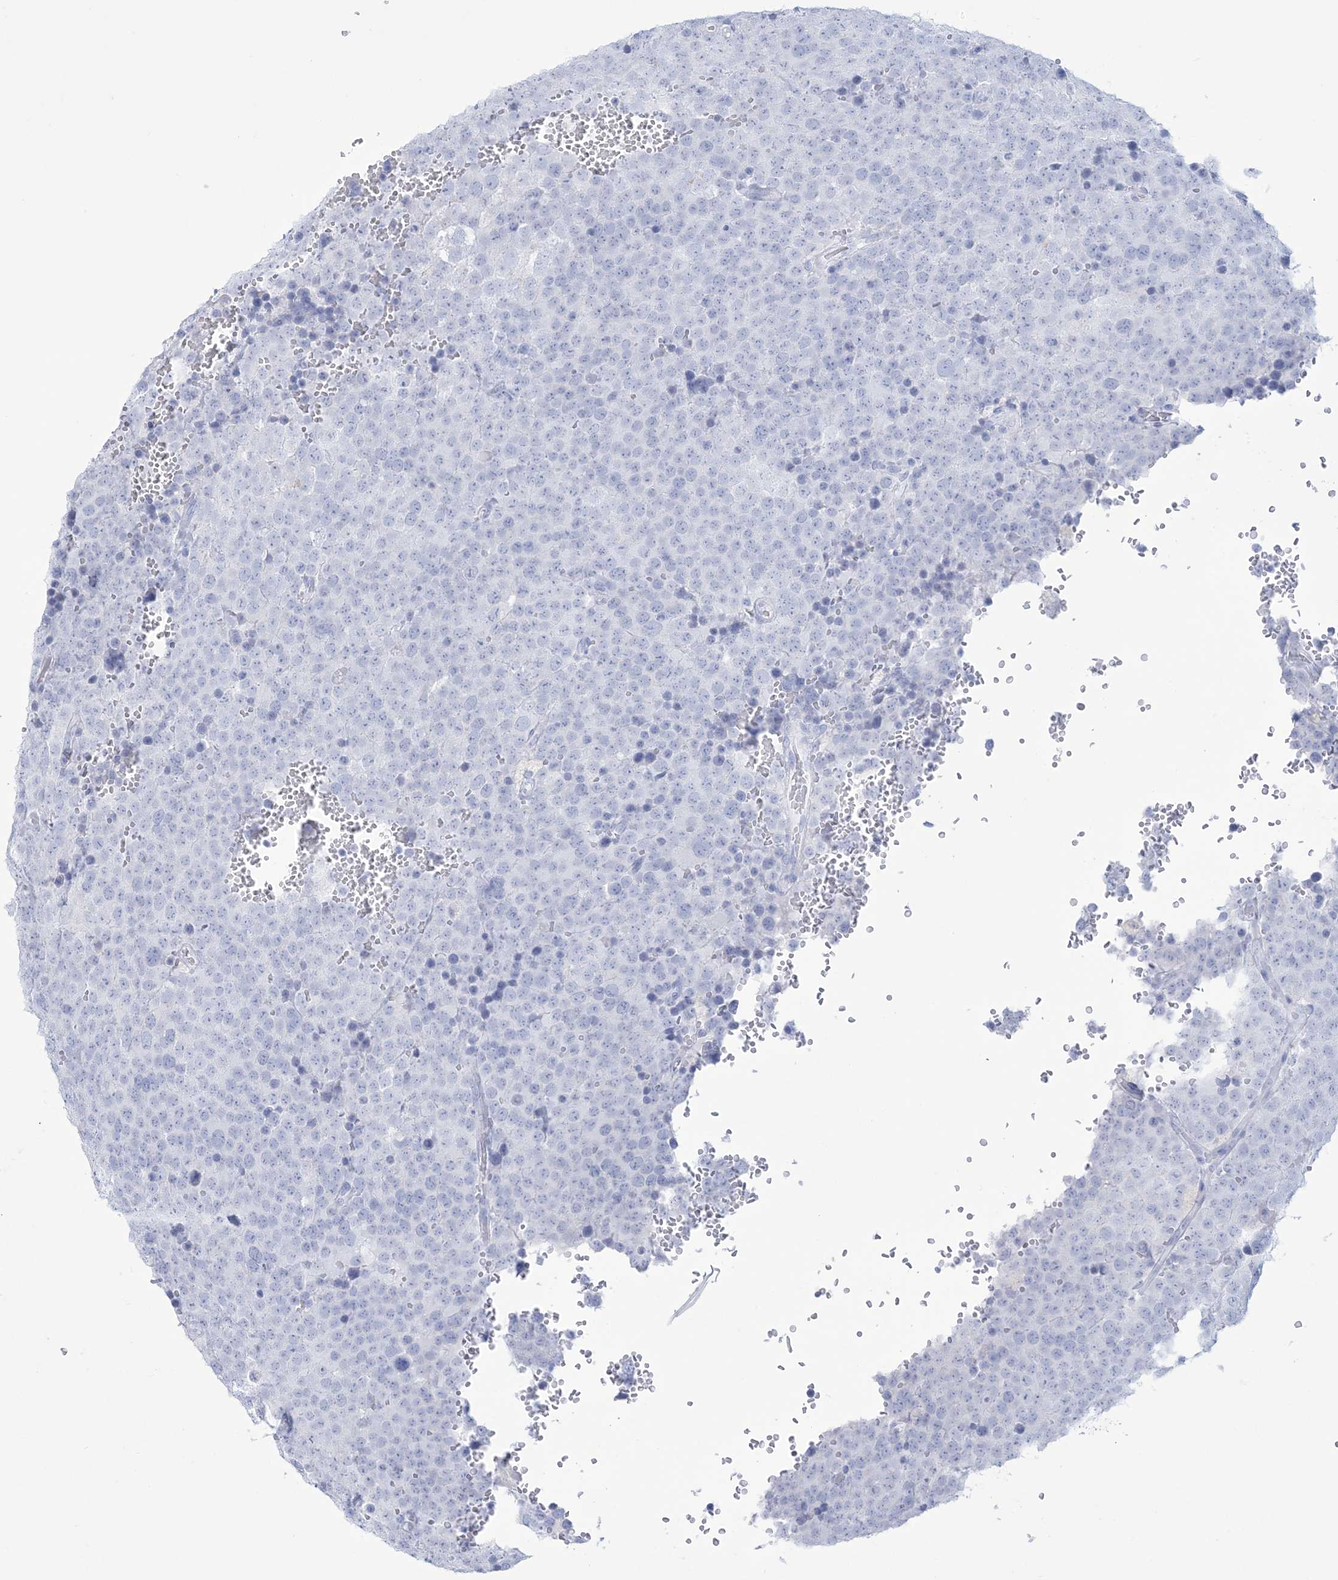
{"staining": {"intensity": "negative", "quantity": "none", "location": "none"}, "tissue": "testis cancer", "cell_type": "Tumor cells", "image_type": "cancer", "snomed": [{"axis": "morphology", "description": "Seminoma, NOS"}, {"axis": "topography", "description": "Testis"}], "caption": "Immunohistochemistry image of human testis seminoma stained for a protein (brown), which shows no staining in tumor cells.", "gene": "RBP2", "patient": {"sex": "male", "age": 71}}